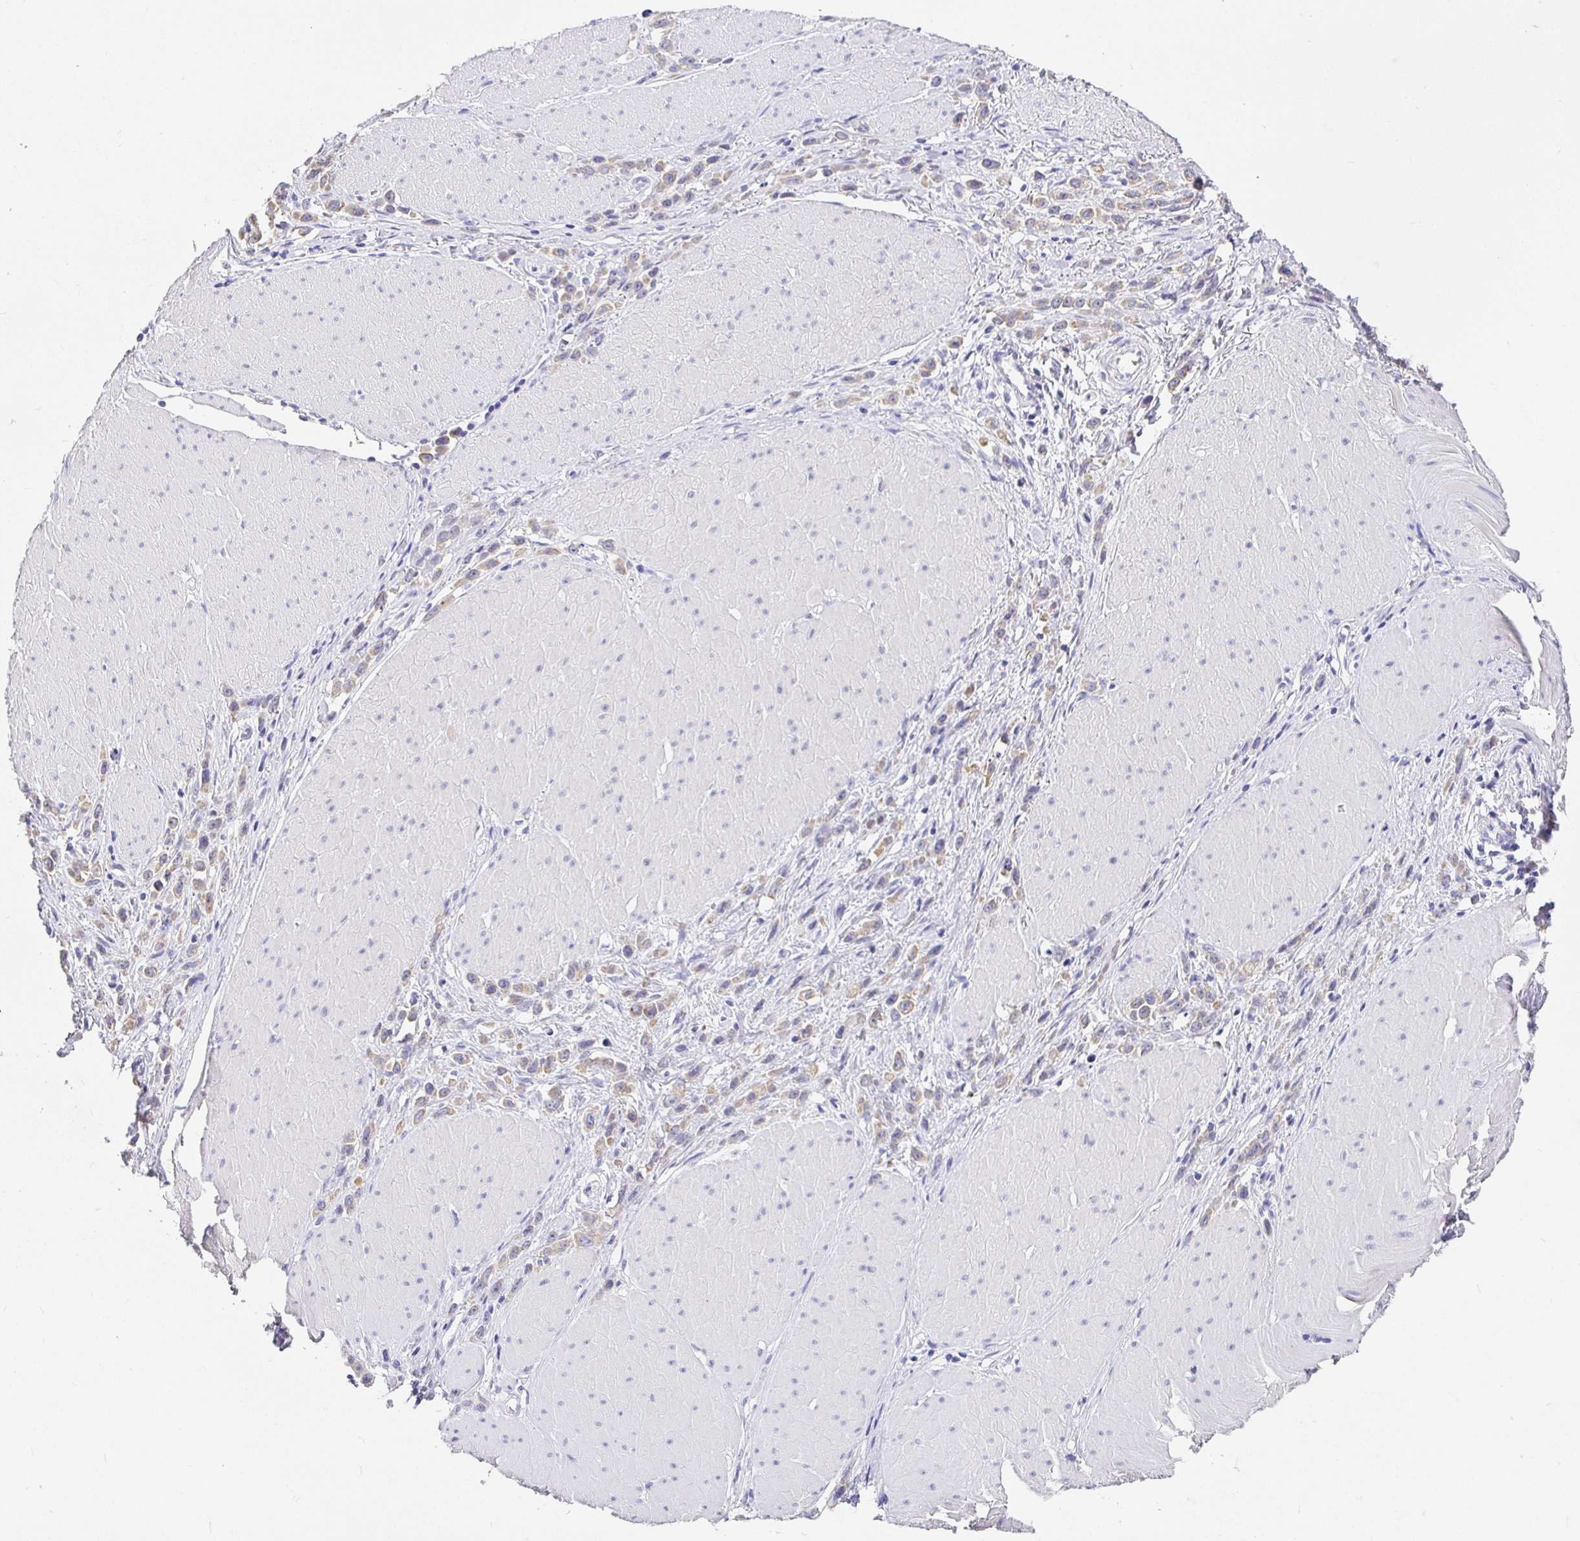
{"staining": {"intensity": "weak", "quantity": ">75%", "location": "cytoplasmic/membranous"}, "tissue": "stomach cancer", "cell_type": "Tumor cells", "image_type": "cancer", "snomed": [{"axis": "morphology", "description": "Adenocarcinoma, NOS"}, {"axis": "topography", "description": "Stomach"}], "caption": "Stomach adenocarcinoma was stained to show a protein in brown. There is low levels of weak cytoplasmic/membranous staining in about >75% of tumor cells.", "gene": "EZHIP", "patient": {"sex": "male", "age": 47}}